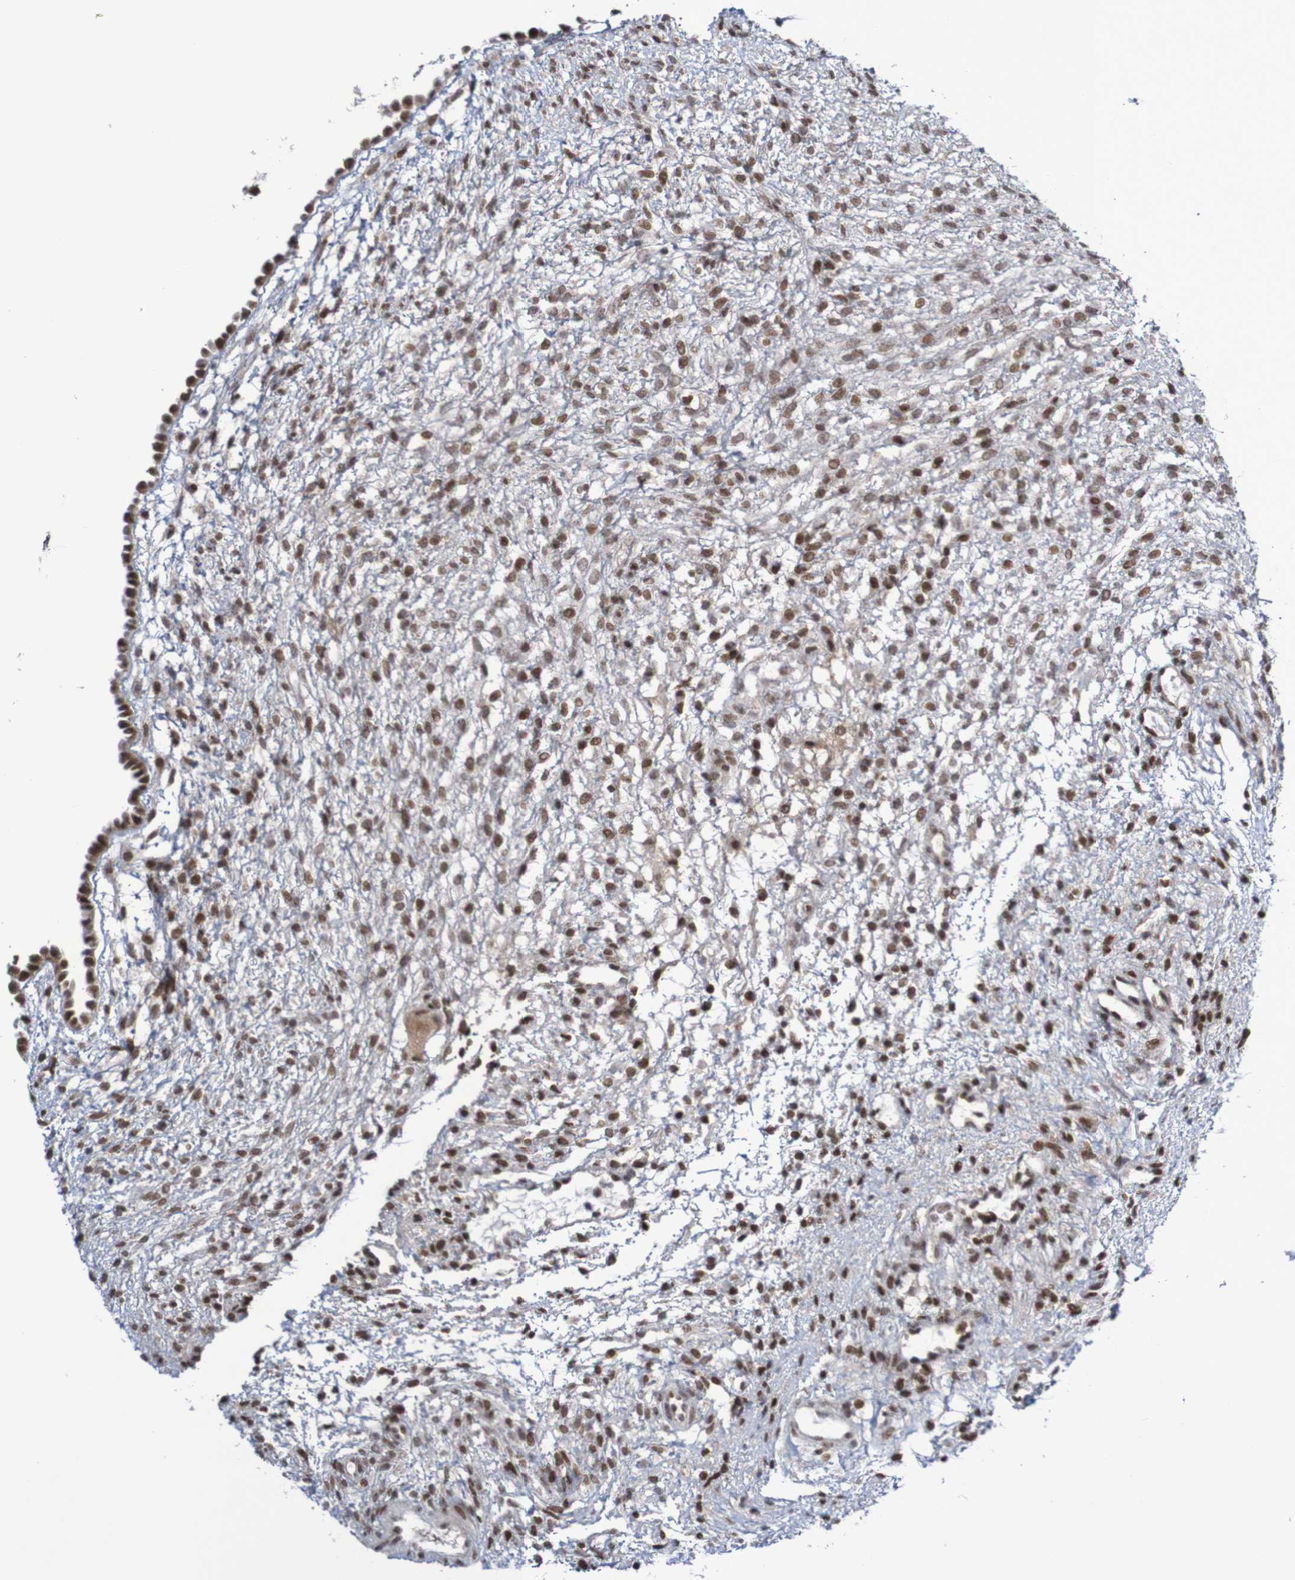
{"staining": {"intensity": "strong", "quantity": "25%-75%", "location": "nuclear"}, "tissue": "ovary", "cell_type": "Ovarian stroma cells", "image_type": "normal", "snomed": [{"axis": "morphology", "description": "Normal tissue, NOS"}, {"axis": "morphology", "description": "Cyst, NOS"}, {"axis": "topography", "description": "Ovary"}], "caption": "Immunohistochemistry image of unremarkable ovary: ovary stained using immunohistochemistry reveals high levels of strong protein expression localized specifically in the nuclear of ovarian stroma cells, appearing as a nuclear brown color.", "gene": "ITLN1", "patient": {"sex": "female", "age": 18}}